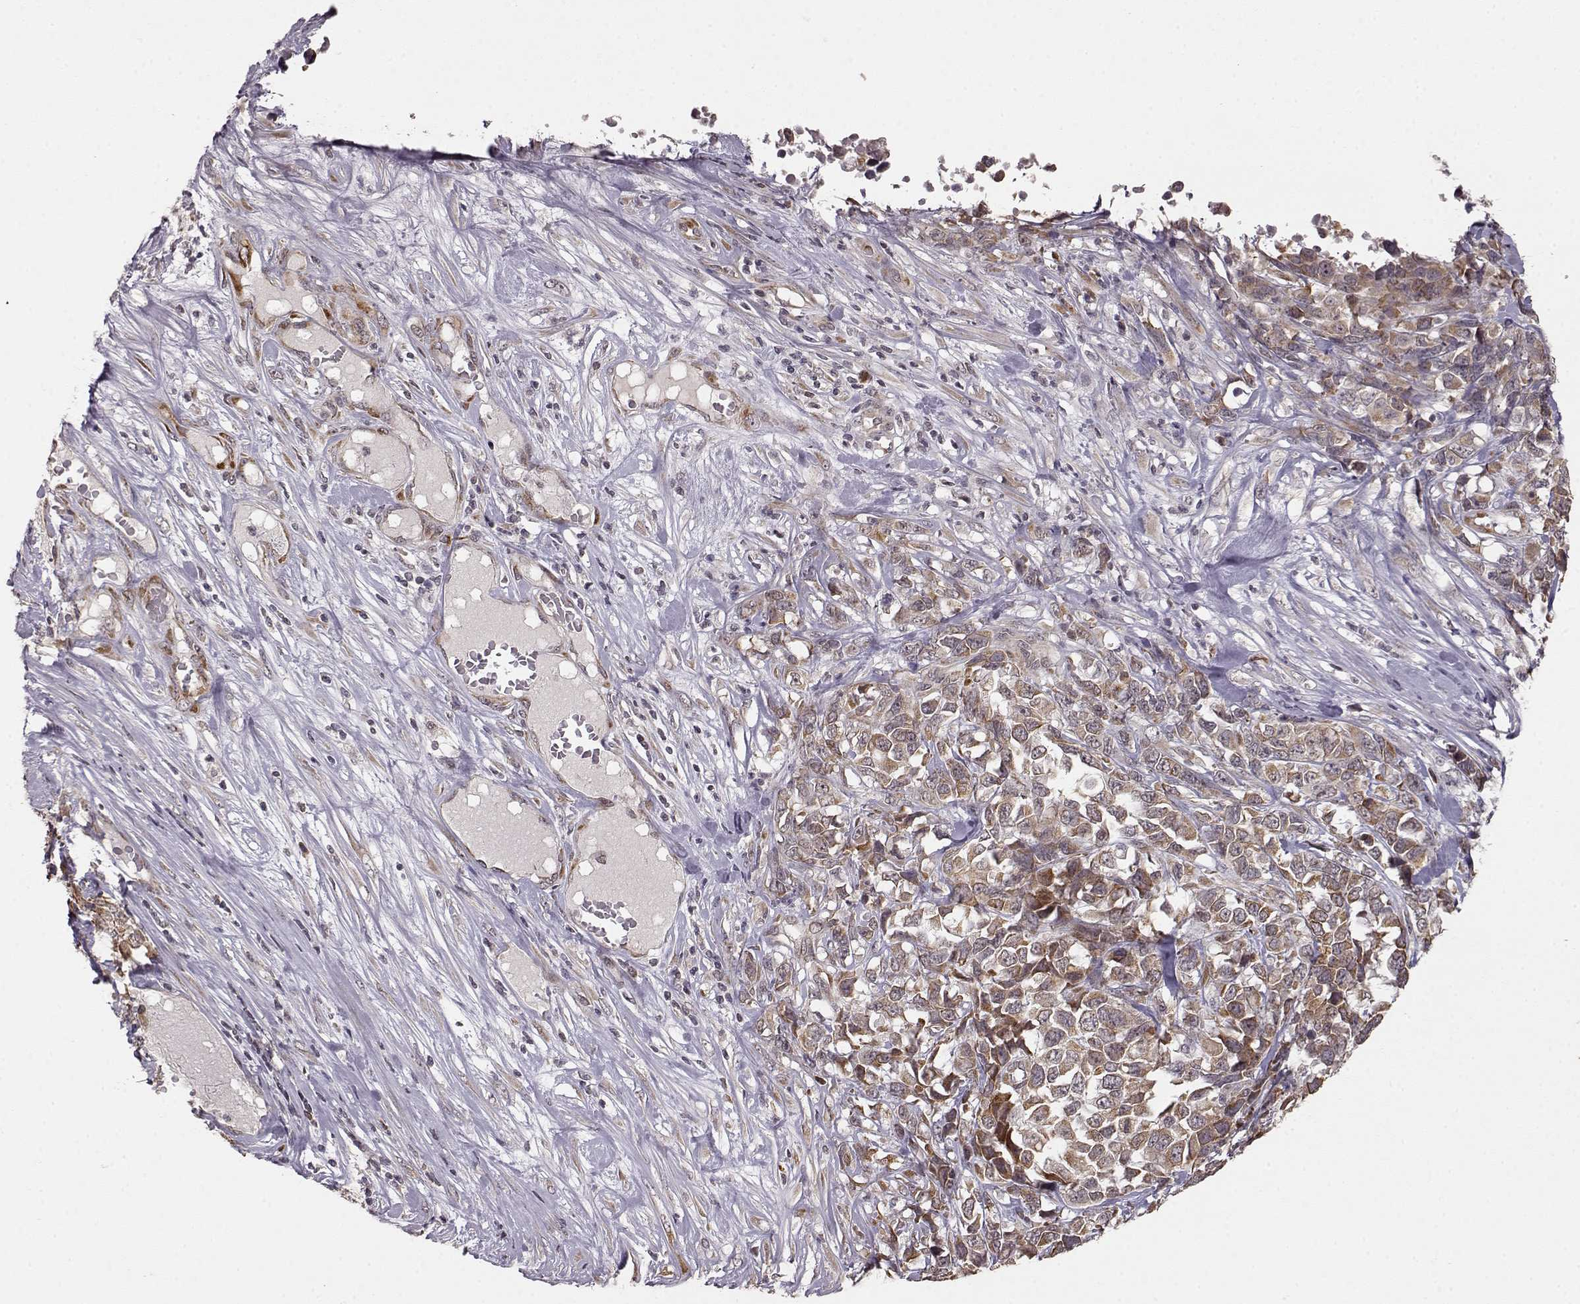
{"staining": {"intensity": "moderate", "quantity": ">75%", "location": "cytoplasmic/membranous"}, "tissue": "melanoma", "cell_type": "Tumor cells", "image_type": "cancer", "snomed": [{"axis": "morphology", "description": "Malignant melanoma, Metastatic site"}, {"axis": "topography", "description": "Skin"}], "caption": "Immunohistochemistry staining of melanoma, which exhibits medium levels of moderate cytoplasmic/membranous staining in about >75% of tumor cells indicating moderate cytoplasmic/membranous protein staining. The staining was performed using DAB (3,3'-diaminobenzidine) (brown) for protein detection and nuclei were counterstained in hematoxylin (blue).", "gene": "ELOVL5", "patient": {"sex": "male", "age": 84}}